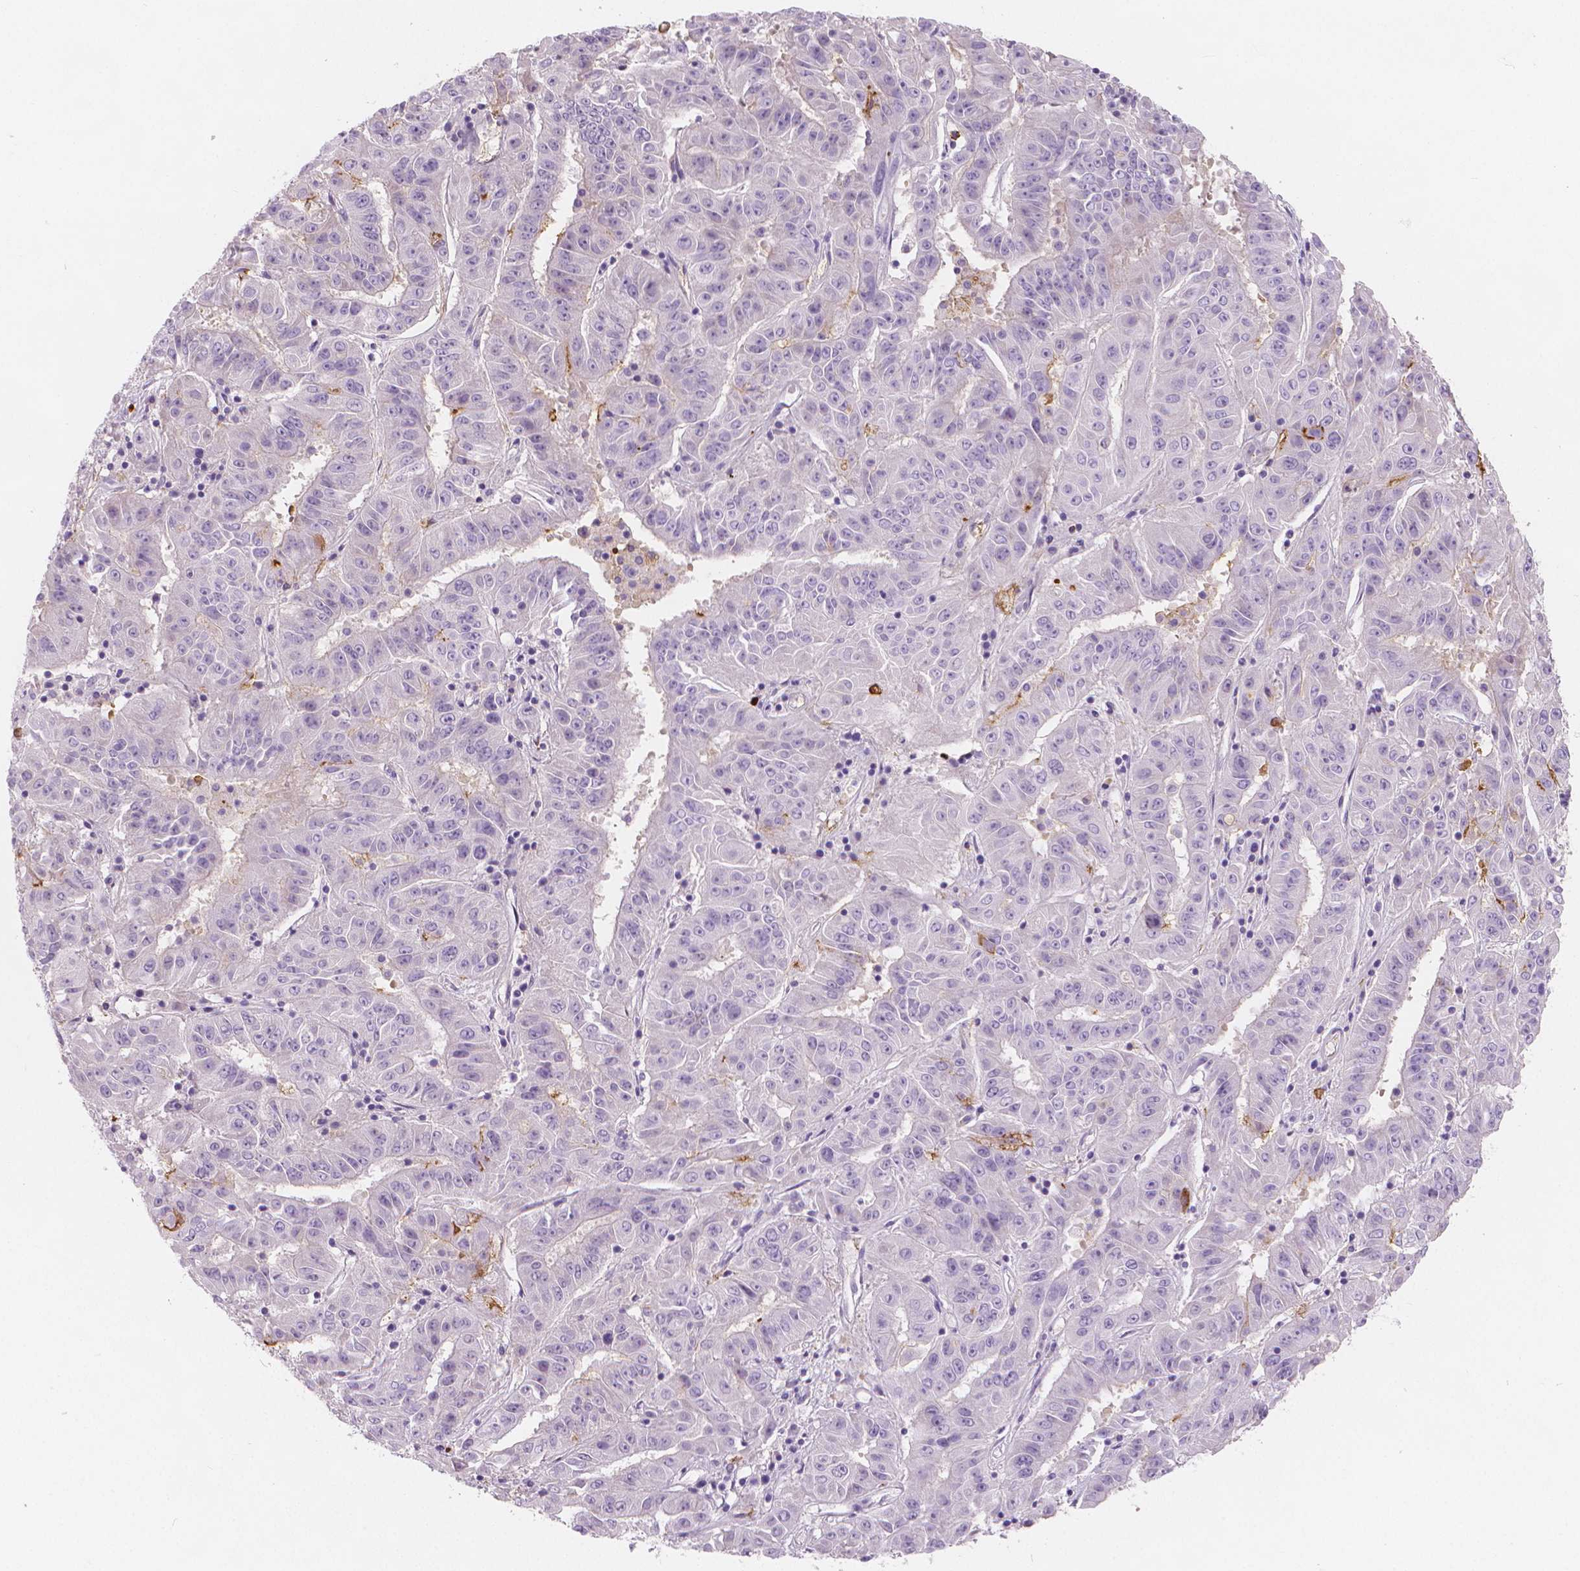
{"staining": {"intensity": "negative", "quantity": "none", "location": "none"}, "tissue": "pancreatic cancer", "cell_type": "Tumor cells", "image_type": "cancer", "snomed": [{"axis": "morphology", "description": "Adenocarcinoma, NOS"}, {"axis": "topography", "description": "Pancreas"}], "caption": "Immunohistochemistry of pancreatic cancer (adenocarcinoma) exhibits no positivity in tumor cells.", "gene": "APOA4", "patient": {"sex": "male", "age": 63}}